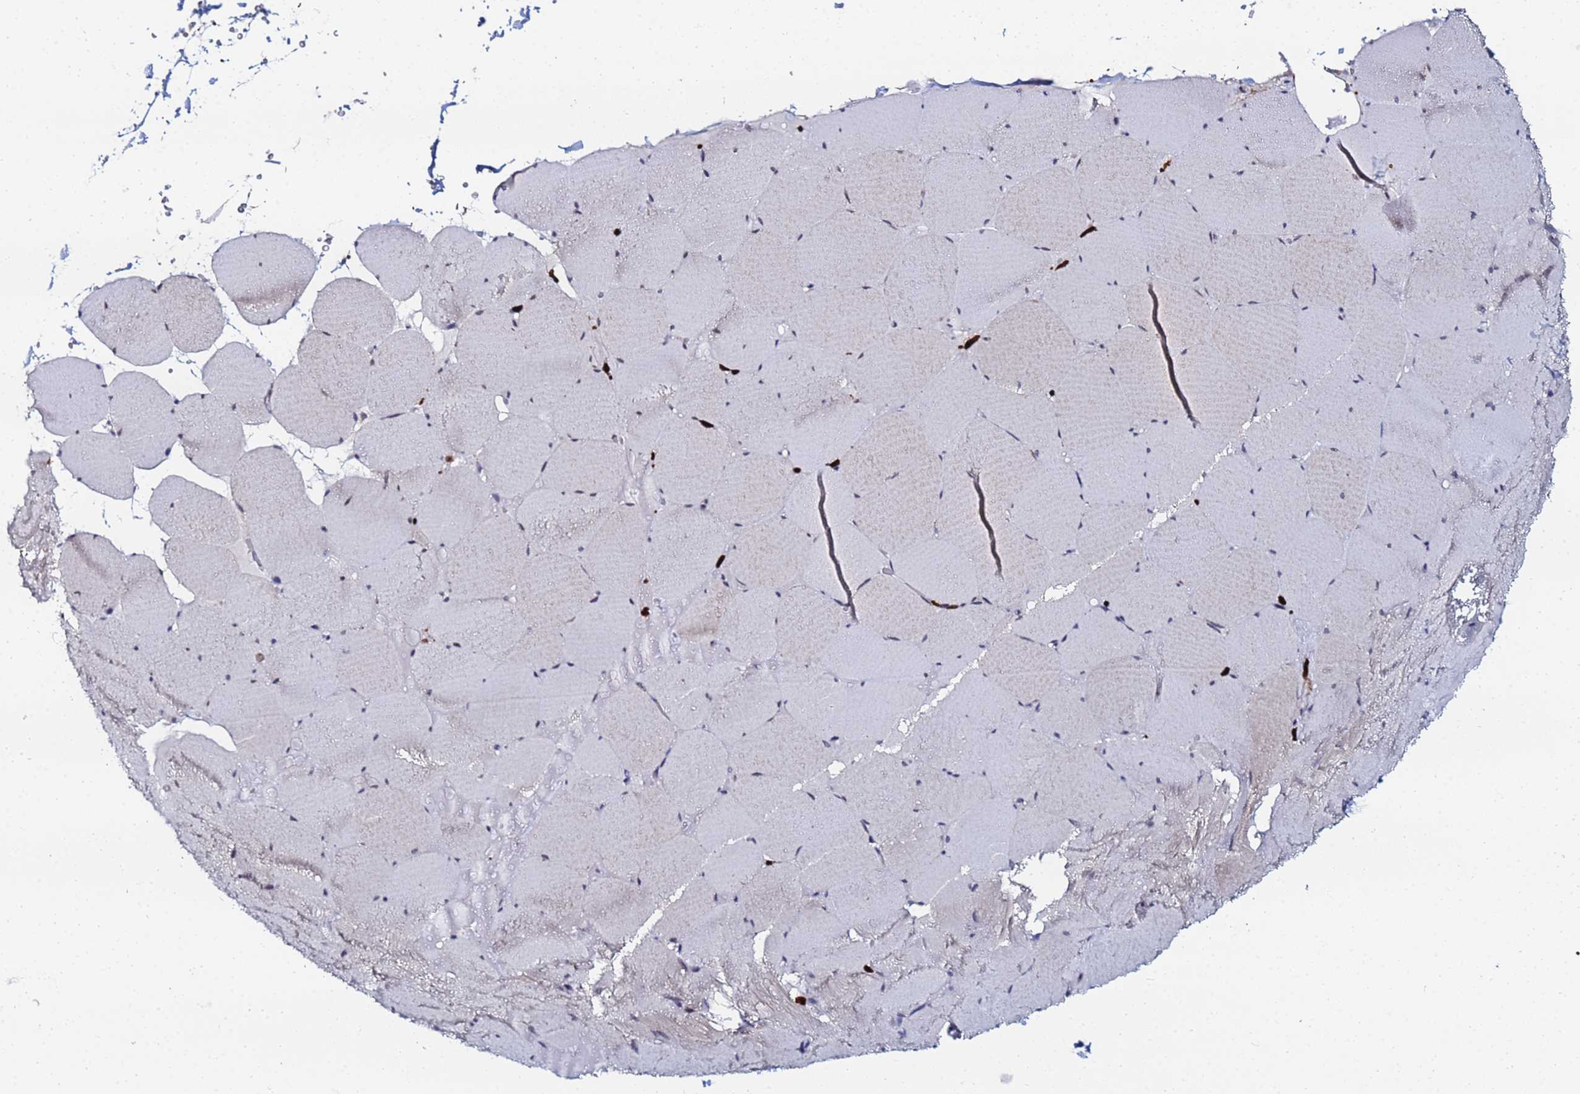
{"staining": {"intensity": "moderate", "quantity": "<25%", "location": "cytoplasmic/membranous"}, "tissue": "skeletal muscle", "cell_type": "Myocytes", "image_type": "normal", "snomed": [{"axis": "morphology", "description": "Normal tissue, NOS"}, {"axis": "topography", "description": "Skeletal muscle"}, {"axis": "topography", "description": "Head-Neck"}], "caption": "Protein expression analysis of benign human skeletal muscle reveals moderate cytoplasmic/membranous expression in approximately <25% of myocytes. The staining was performed using DAB, with brown indicating positive protein expression. Nuclei are stained blue with hematoxylin.", "gene": "MTCL1", "patient": {"sex": "male", "age": 66}}